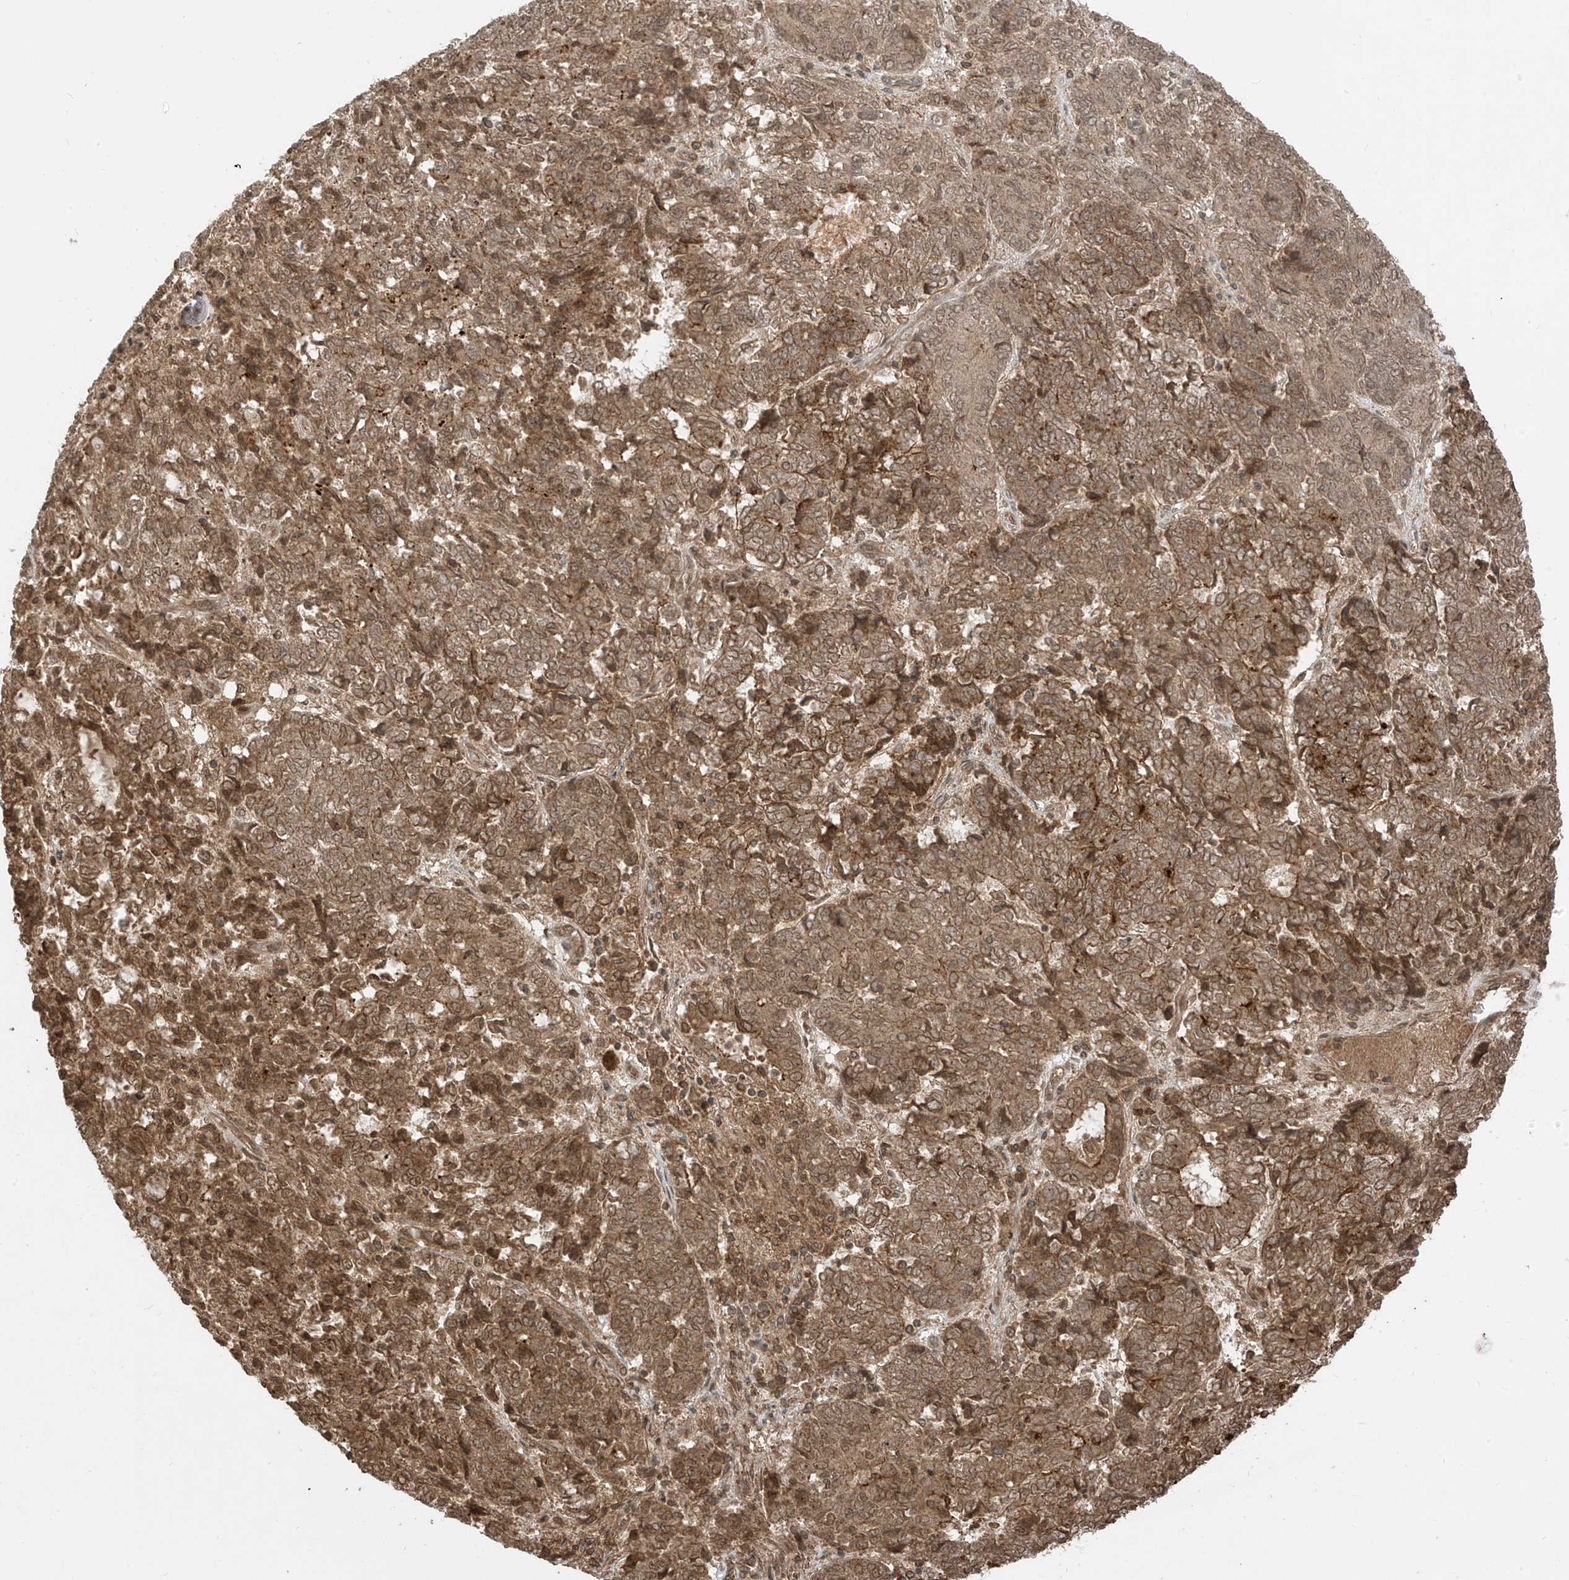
{"staining": {"intensity": "moderate", "quantity": ">75%", "location": "cytoplasmic/membranous,nuclear"}, "tissue": "endometrial cancer", "cell_type": "Tumor cells", "image_type": "cancer", "snomed": [{"axis": "morphology", "description": "Adenocarcinoma, NOS"}, {"axis": "topography", "description": "Endometrium"}], "caption": "Moderate cytoplasmic/membranous and nuclear protein staining is present in approximately >75% of tumor cells in adenocarcinoma (endometrial). The protein of interest is shown in brown color, while the nuclei are stained blue.", "gene": "LCOR", "patient": {"sex": "female", "age": 80}}